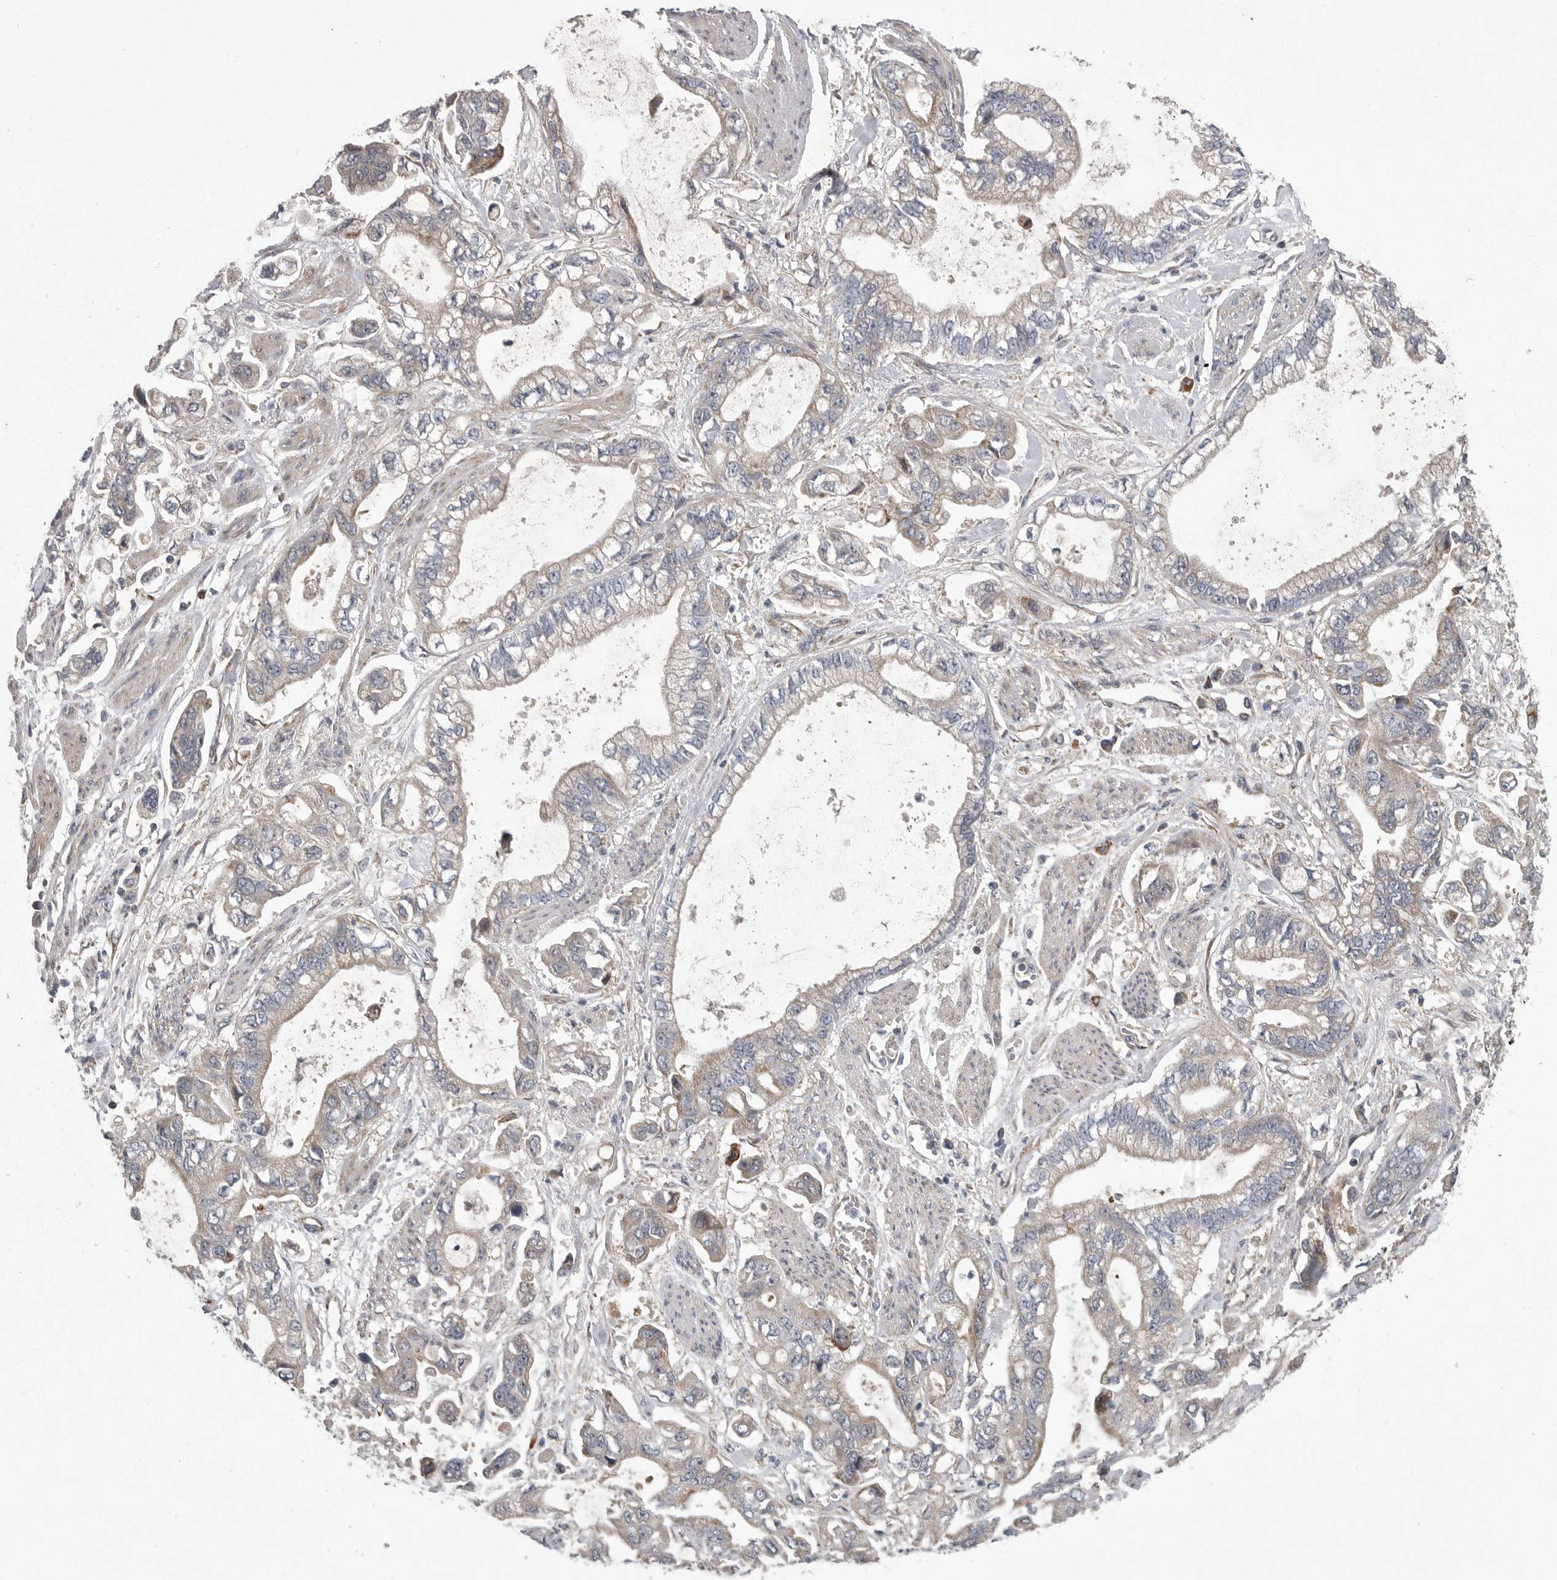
{"staining": {"intensity": "weak", "quantity": "<25%", "location": "cytoplasmic/membranous"}, "tissue": "stomach cancer", "cell_type": "Tumor cells", "image_type": "cancer", "snomed": [{"axis": "morphology", "description": "Normal tissue, NOS"}, {"axis": "morphology", "description": "Adenocarcinoma, NOS"}, {"axis": "topography", "description": "Stomach"}], "caption": "This is an immunohistochemistry photomicrograph of human stomach adenocarcinoma. There is no expression in tumor cells.", "gene": "CRP", "patient": {"sex": "male", "age": 62}}